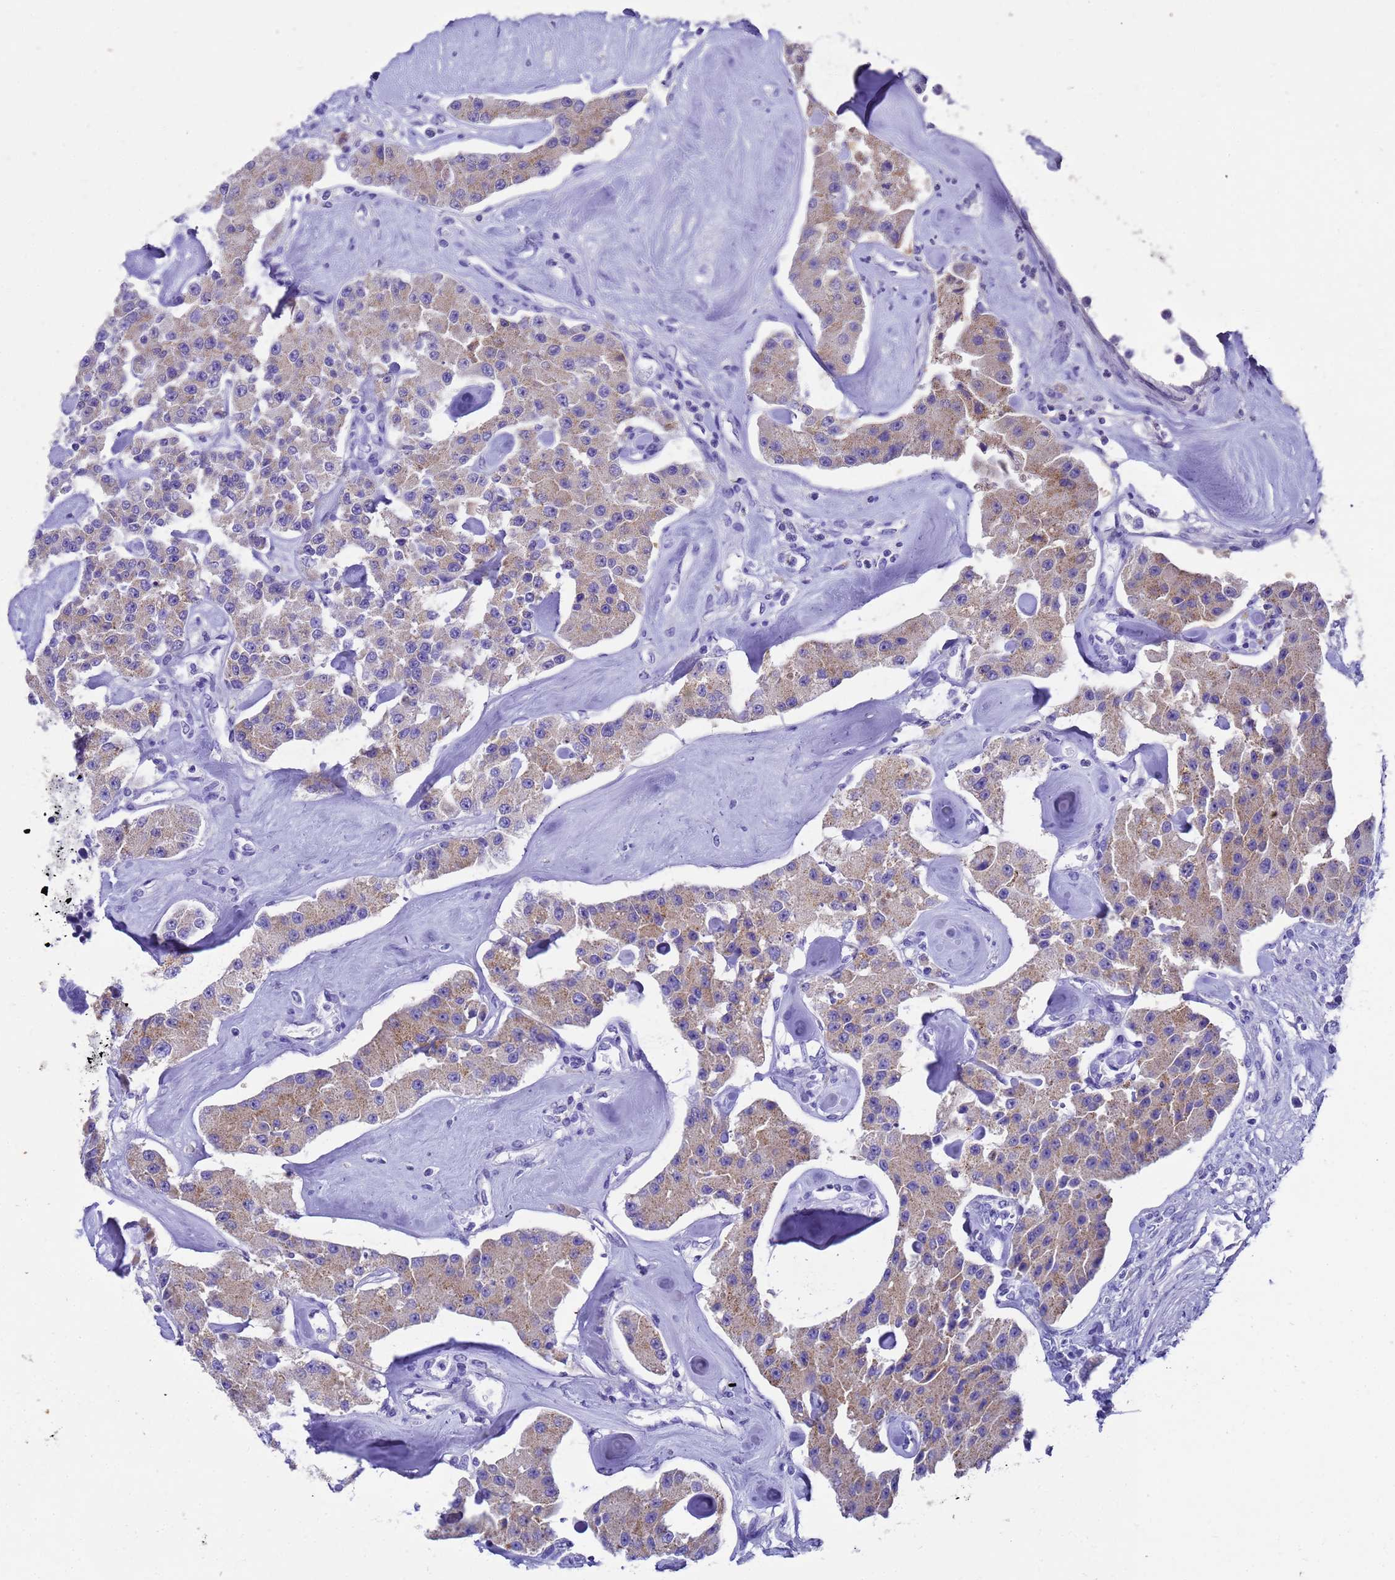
{"staining": {"intensity": "moderate", "quantity": ">75%", "location": "cytoplasmic/membranous"}, "tissue": "carcinoid", "cell_type": "Tumor cells", "image_type": "cancer", "snomed": [{"axis": "morphology", "description": "Carcinoid, malignant, NOS"}, {"axis": "topography", "description": "Pancreas"}], "caption": "Malignant carcinoid was stained to show a protein in brown. There is medium levels of moderate cytoplasmic/membranous expression in about >75% of tumor cells. (DAB IHC with brightfield microscopy, high magnification).", "gene": "MS4A13", "patient": {"sex": "male", "age": 41}}